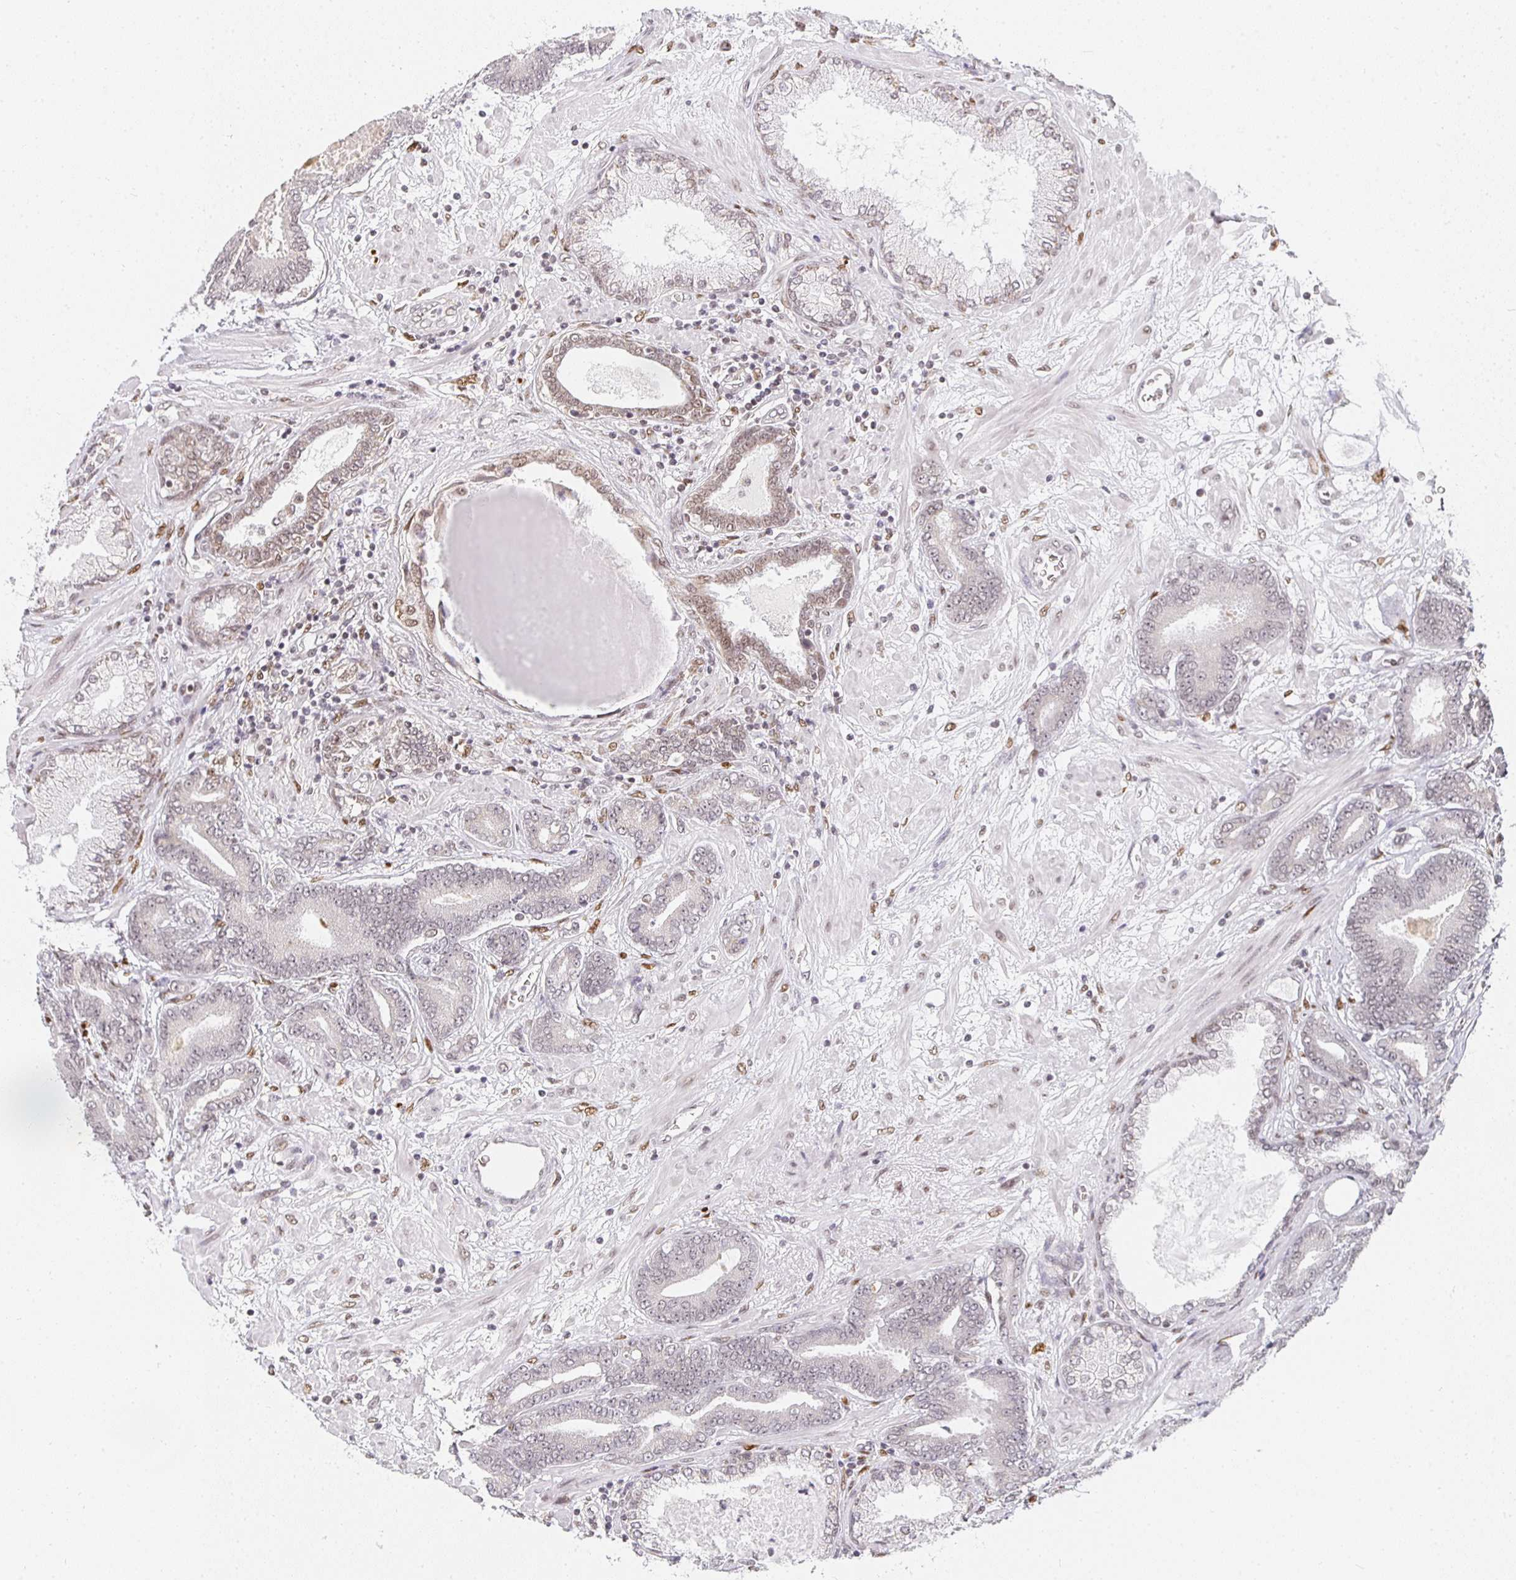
{"staining": {"intensity": "weak", "quantity": "<25%", "location": "nuclear"}, "tissue": "prostate cancer", "cell_type": "Tumor cells", "image_type": "cancer", "snomed": [{"axis": "morphology", "description": "Adenocarcinoma, High grade"}, {"axis": "topography", "description": "Prostate"}], "caption": "An IHC histopathology image of prostate cancer is shown. There is no staining in tumor cells of prostate cancer. (DAB (3,3'-diaminobenzidine) IHC with hematoxylin counter stain).", "gene": "SMARCA2", "patient": {"sex": "male", "age": 62}}